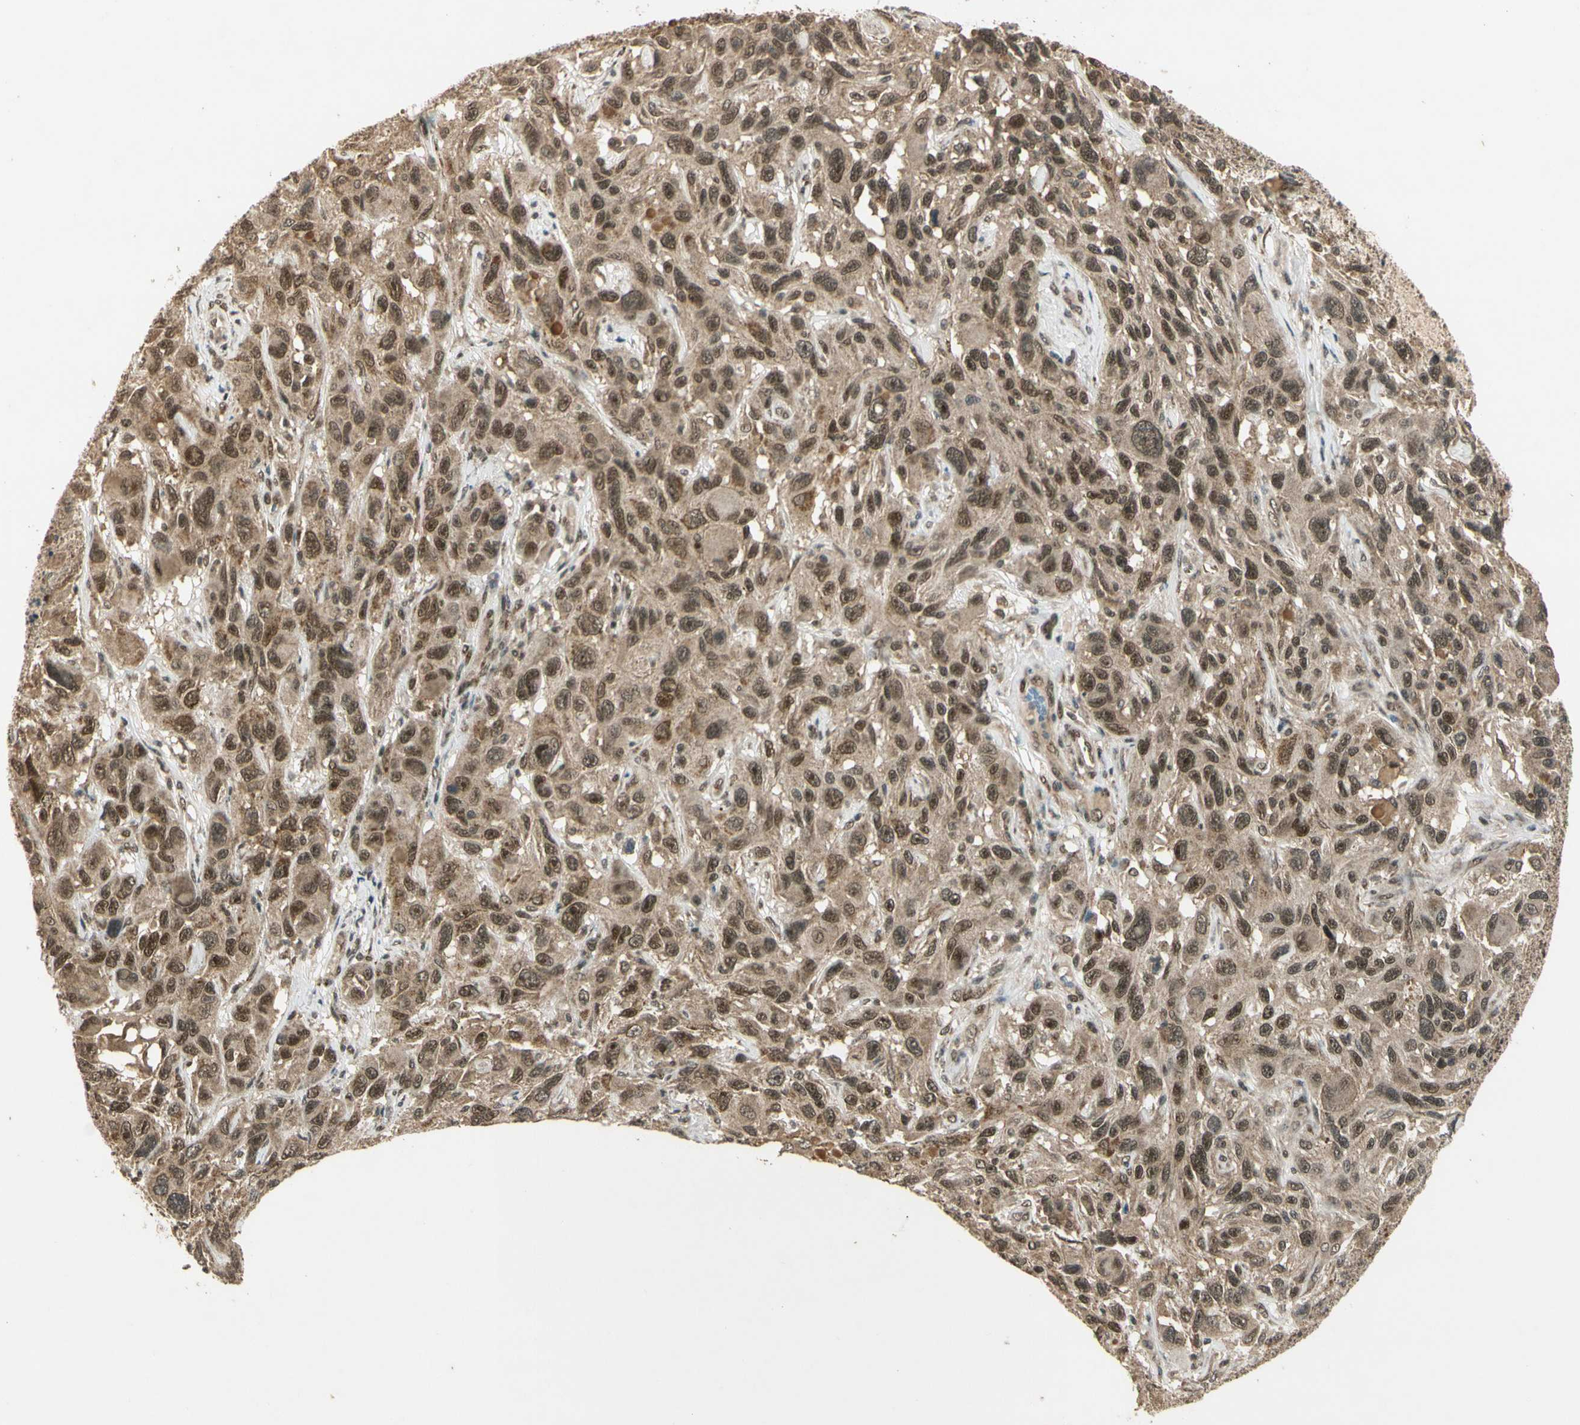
{"staining": {"intensity": "moderate", "quantity": ">75%", "location": "cytoplasmic/membranous,nuclear"}, "tissue": "melanoma", "cell_type": "Tumor cells", "image_type": "cancer", "snomed": [{"axis": "morphology", "description": "Malignant melanoma, NOS"}, {"axis": "topography", "description": "Skin"}], "caption": "Immunohistochemistry photomicrograph of neoplastic tissue: human malignant melanoma stained using immunohistochemistry (IHC) displays medium levels of moderate protein expression localized specifically in the cytoplasmic/membranous and nuclear of tumor cells, appearing as a cytoplasmic/membranous and nuclear brown color.", "gene": "ZNF135", "patient": {"sex": "male", "age": 53}}